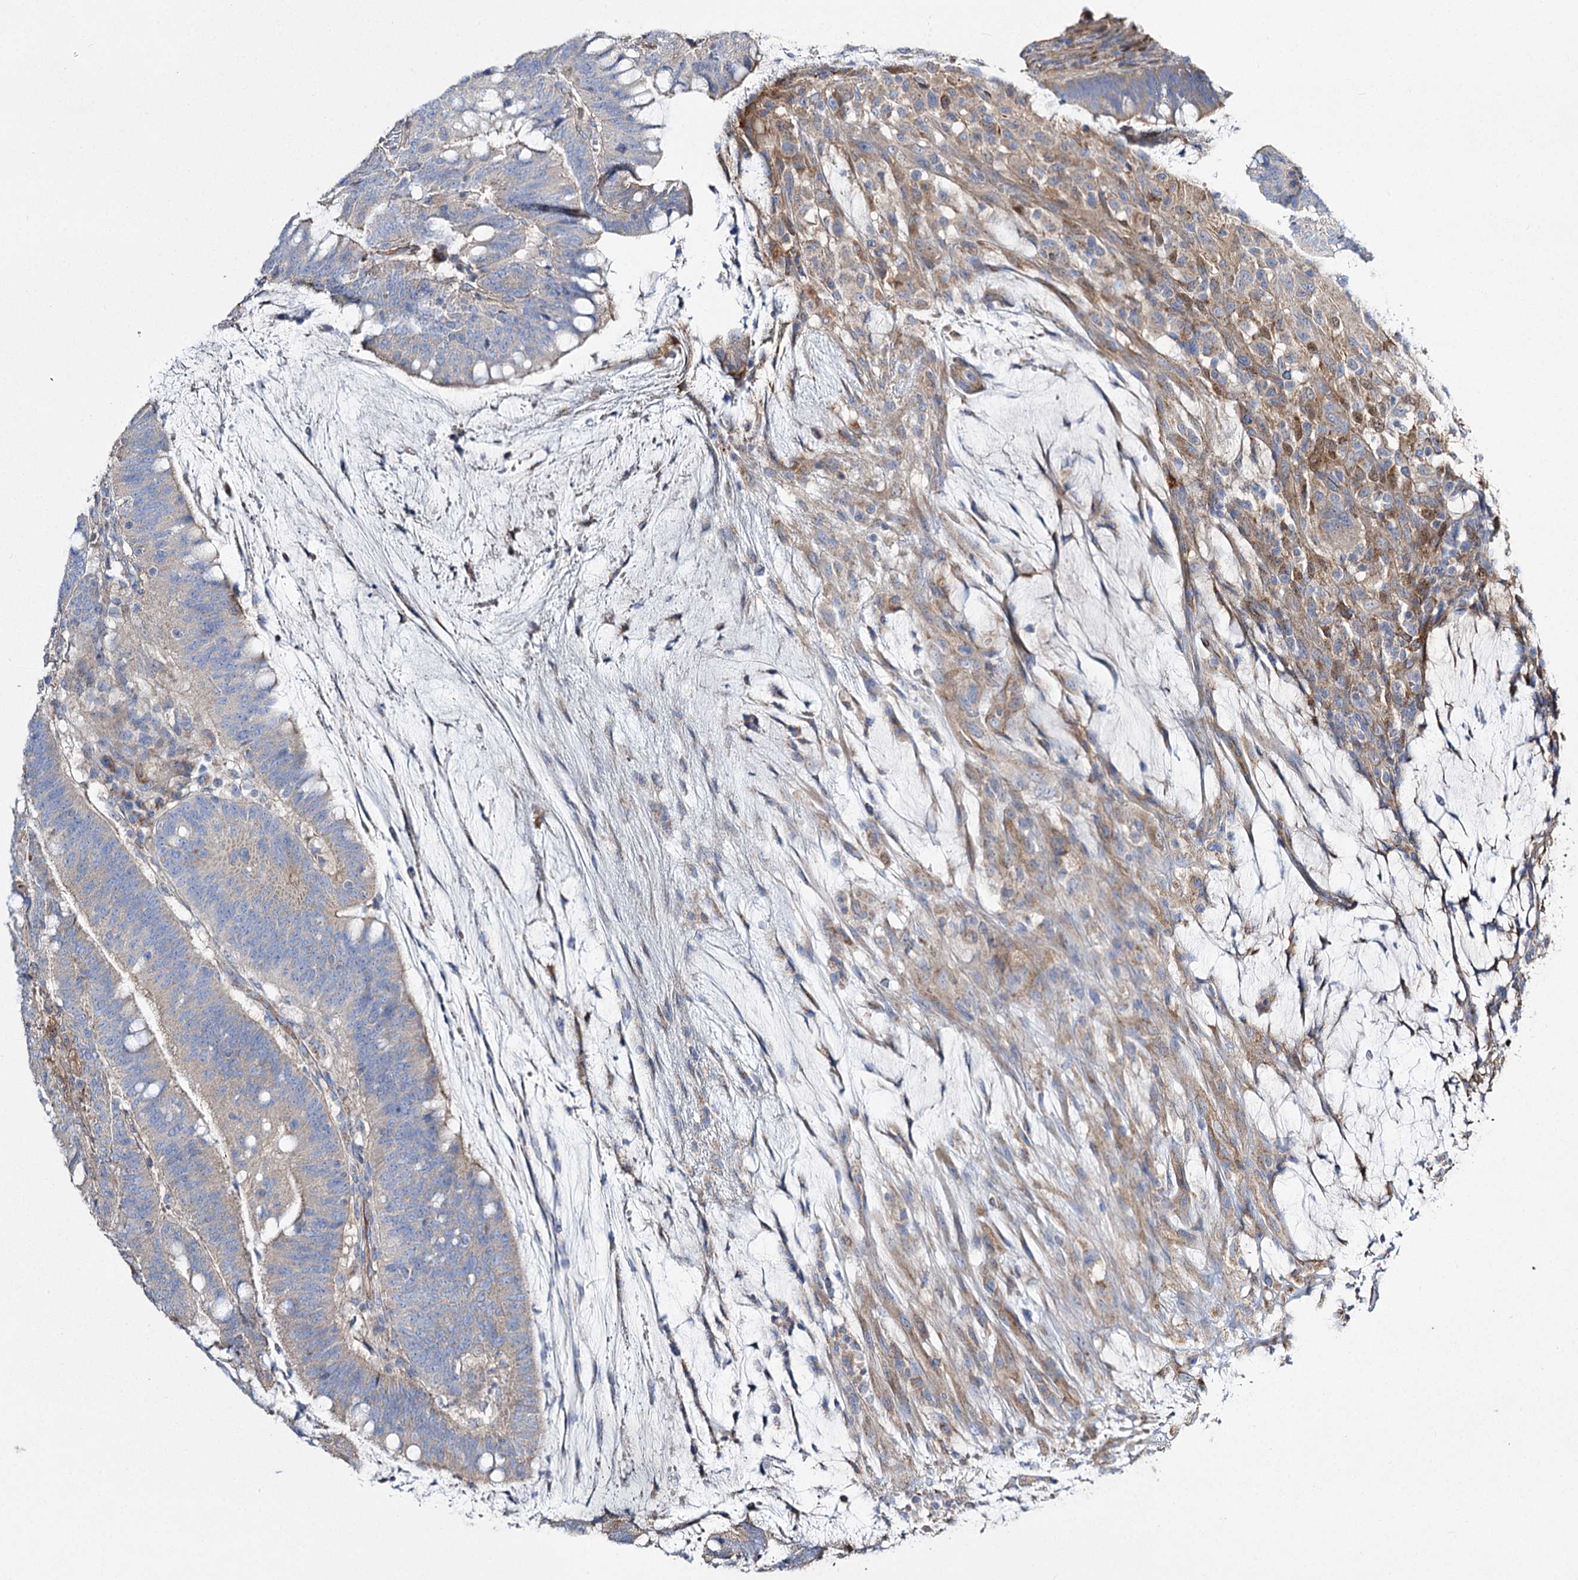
{"staining": {"intensity": "negative", "quantity": "none", "location": "none"}, "tissue": "colorectal cancer", "cell_type": "Tumor cells", "image_type": "cancer", "snomed": [{"axis": "morphology", "description": "Adenocarcinoma, NOS"}, {"axis": "topography", "description": "Colon"}], "caption": "IHC image of human colorectal cancer stained for a protein (brown), which exhibits no expression in tumor cells.", "gene": "RMDN2", "patient": {"sex": "female", "age": 66}}